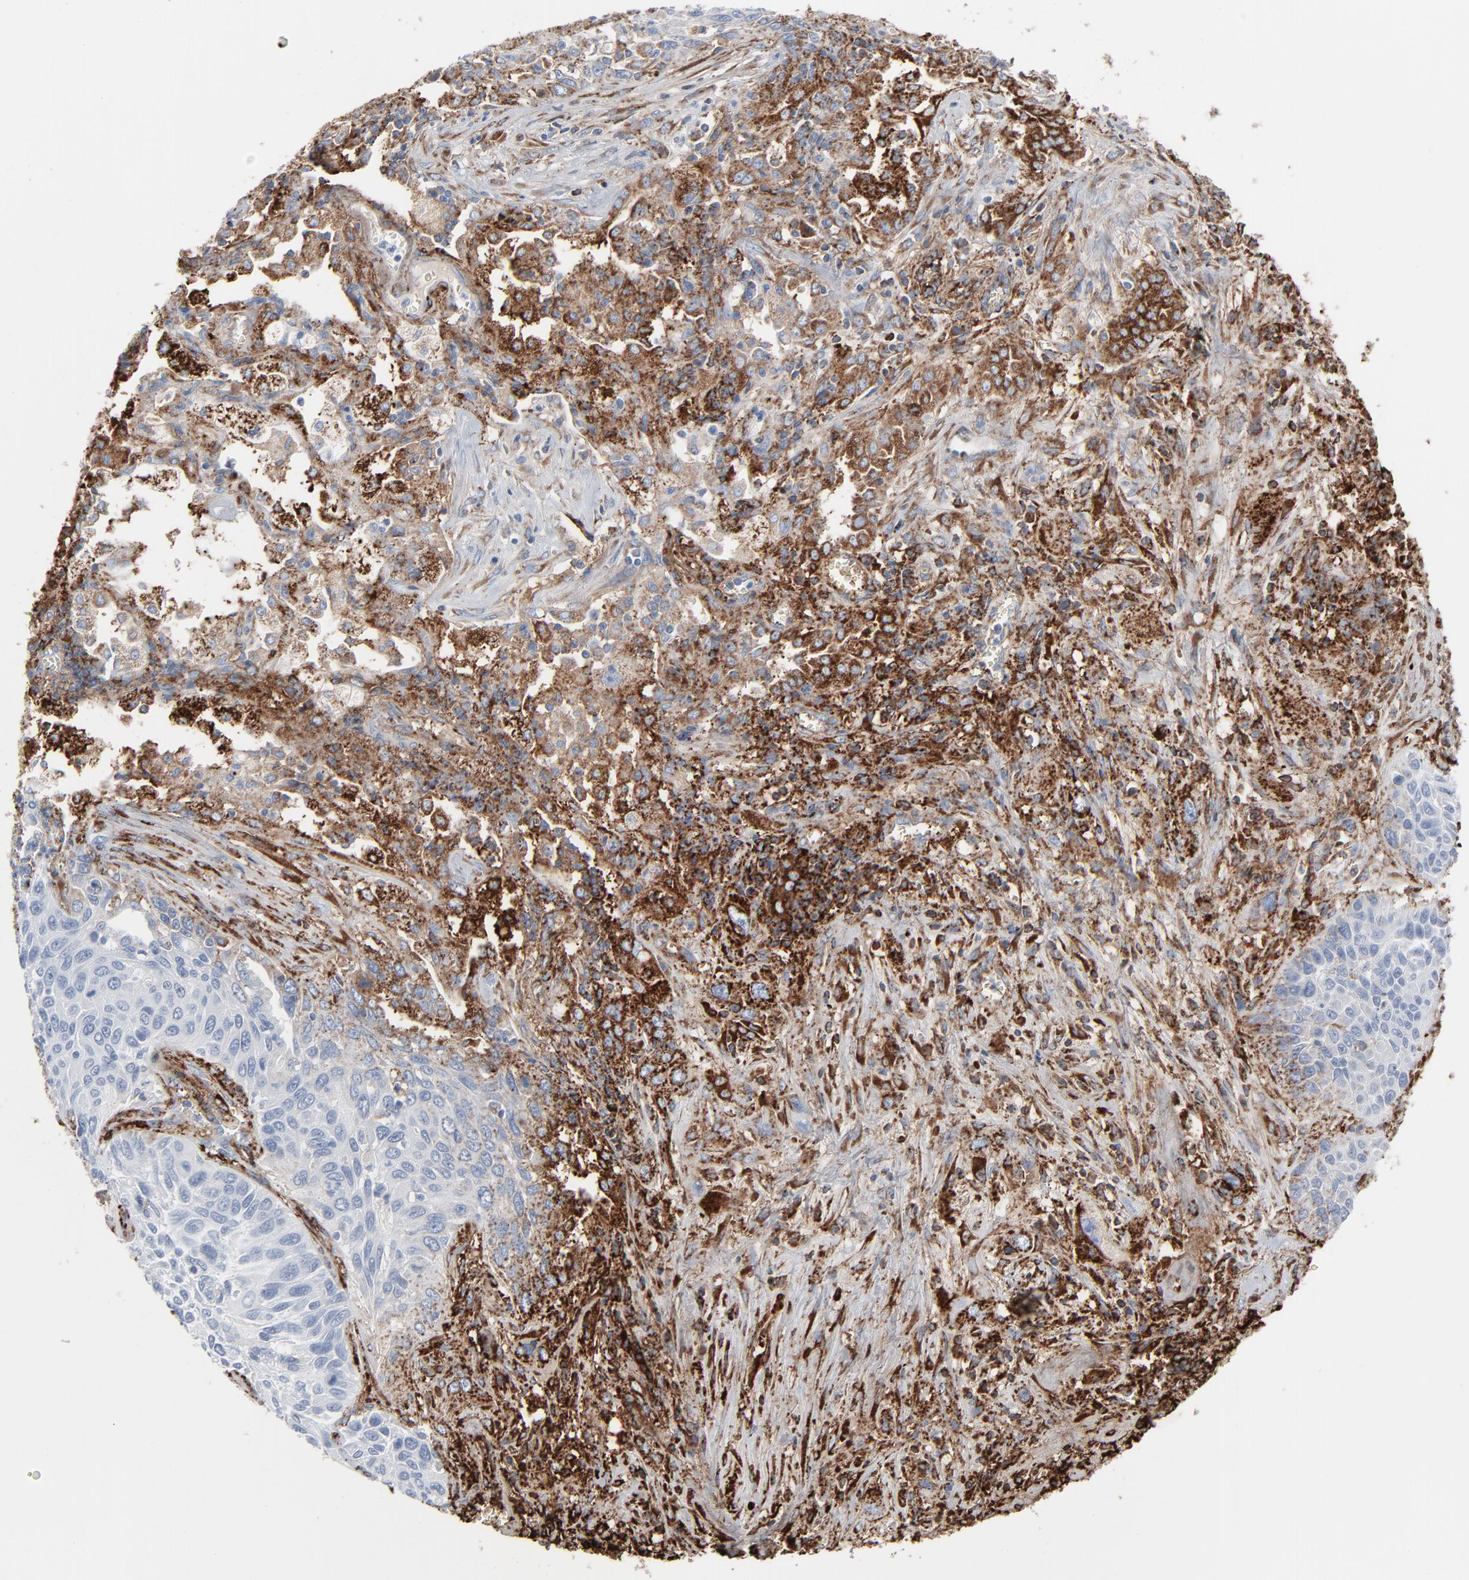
{"staining": {"intensity": "negative", "quantity": "none", "location": "none"}, "tissue": "lung cancer", "cell_type": "Tumor cells", "image_type": "cancer", "snomed": [{"axis": "morphology", "description": "Squamous cell carcinoma, NOS"}, {"axis": "topography", "description": "Lung"}], "caption": "DAB immunohistochemical staining of human squamous cell carcinoma (lung) exhibits no significant staining in tumor cells.", "gene": "BGN", "patient": {"sex": "female", "age": 76}}